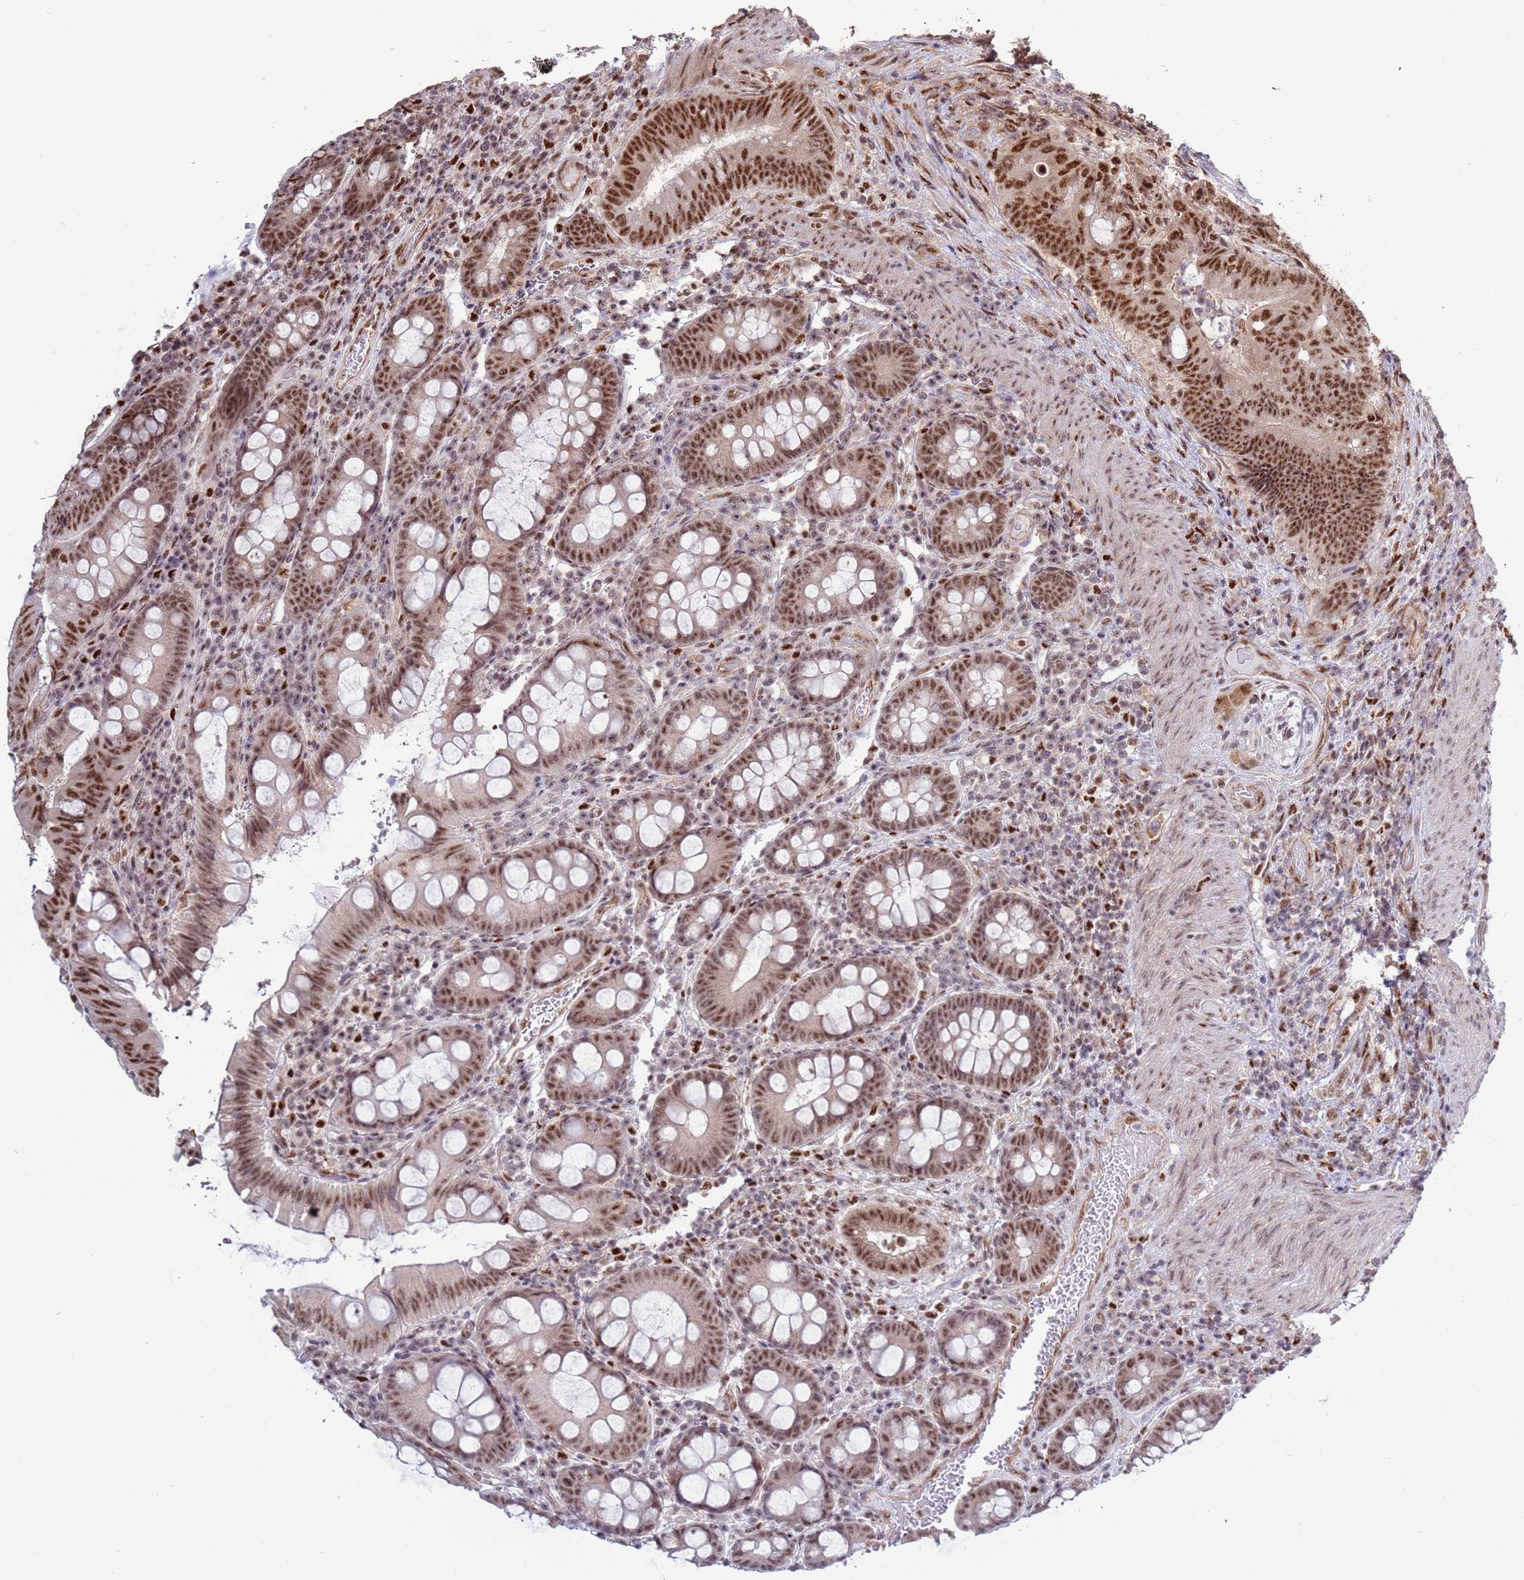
{"staining": {"intensity": "moderate", "quantity": ">75%", "location": "nuclear"}, "tissue": "colorectal cancer", "cell_type": "Tumor cells", "image_type": "cancer", "snomed": [{"axis": "morphology", "description": "Adenocarcinoma, NOS"}, {"axis": "topography", "description": "Colon"}], "caption": "There is medium levels of moderate nuclear expression in tumor cells of colorectal adenocarcinoma, as demonstrated by immunohistochemical staining (brown color).", "gene": "PRPF6", "patient": {"sex": "female", "age": 43}}